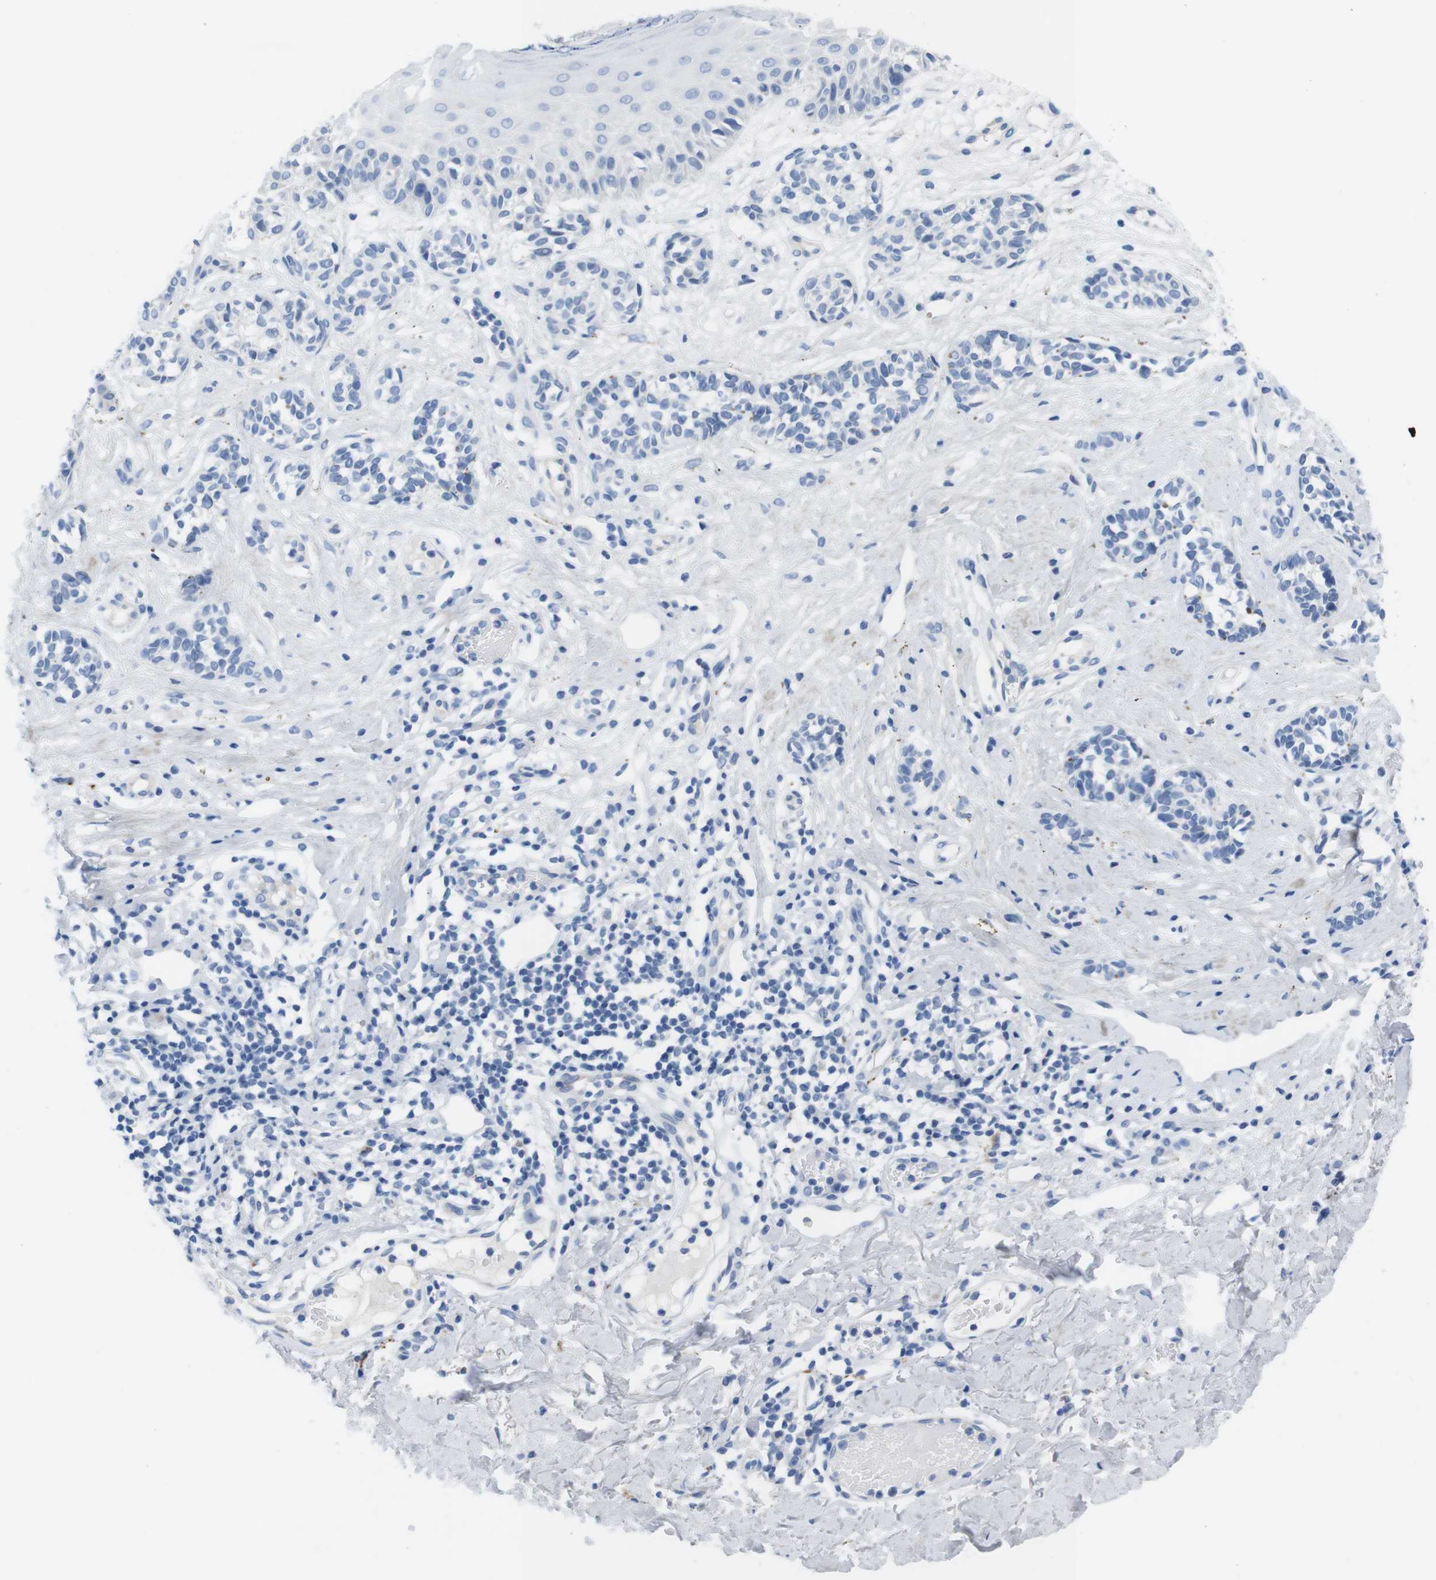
{"staining": {"intensity": "negative", "quantity": "none", "location": "none"}, "tissue": "melanoma", "cell_type": "Tumor cells", "image_type": "cancer", "snomed": [{"axis": "morphology", "description": "Malignant melanoma, NOS"}, {"axis": "topography", "description": "Skin"}], "caption": "This micrograph is of melanoma stained with immunohistochemistry (IHC) to label a protein in brown with the nuclei are counter-stained blue. There is no staining in tumor cells.", "gene": "MAP6", "patient": {"sex": "male", "age": 64}}